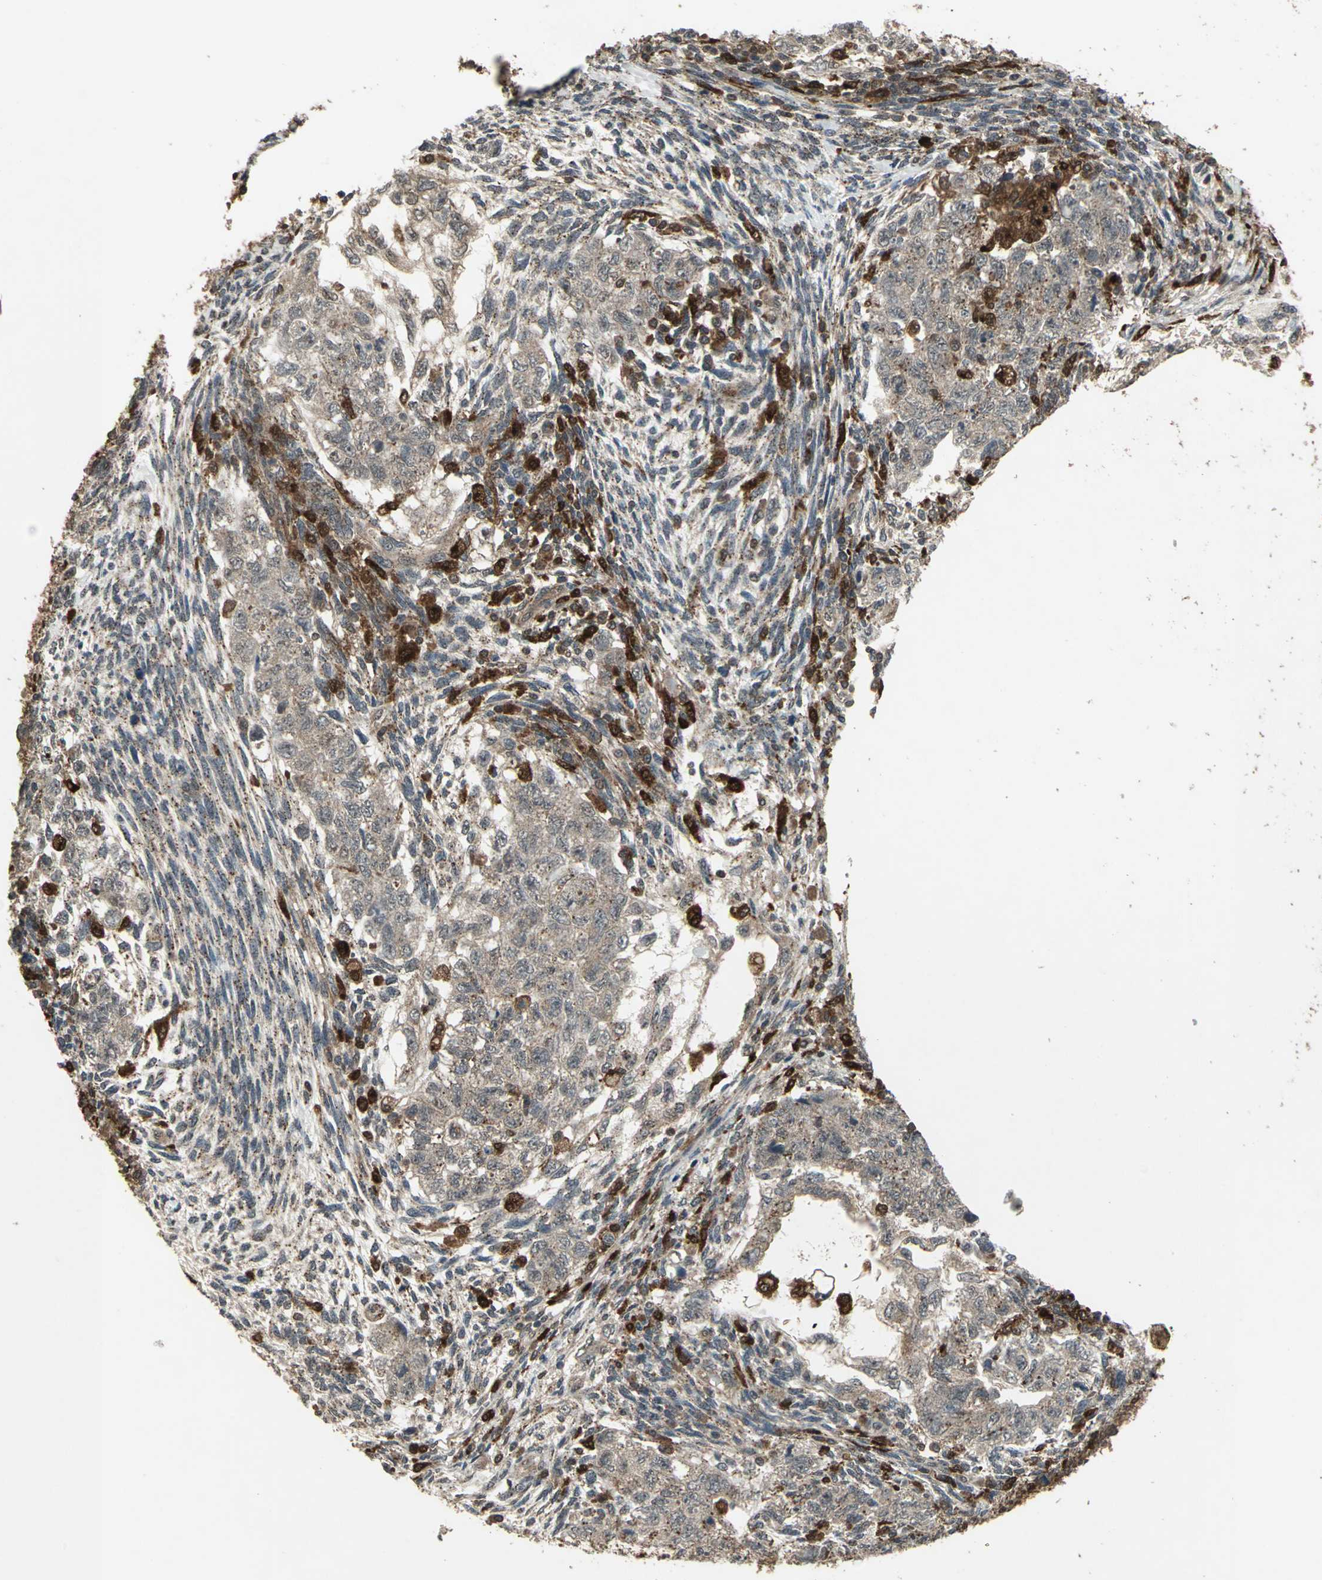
{"staining": {"intensity": "weak", "quantity": "<25%", "location": "cytoplasmic/membranous"}, "tissue": "testis cancer", "cell_type": "Tumor cells", "image_type": "cancer", "snomed": [{"axis": "morphology", "description": "Normal tissue, NOS"}, {"axis": "morphology", "description": "Carcinoma, Embryonal, NOS"}, {"axis": "topography", "description": "Testis"}], "caption": "Immunohistochemical staining of embryonal carcinoma (testis) exhibits no significant positivity in tumor cells.", "gene": "PYCARD", "patient": {"sex": "male", "age": 36}}